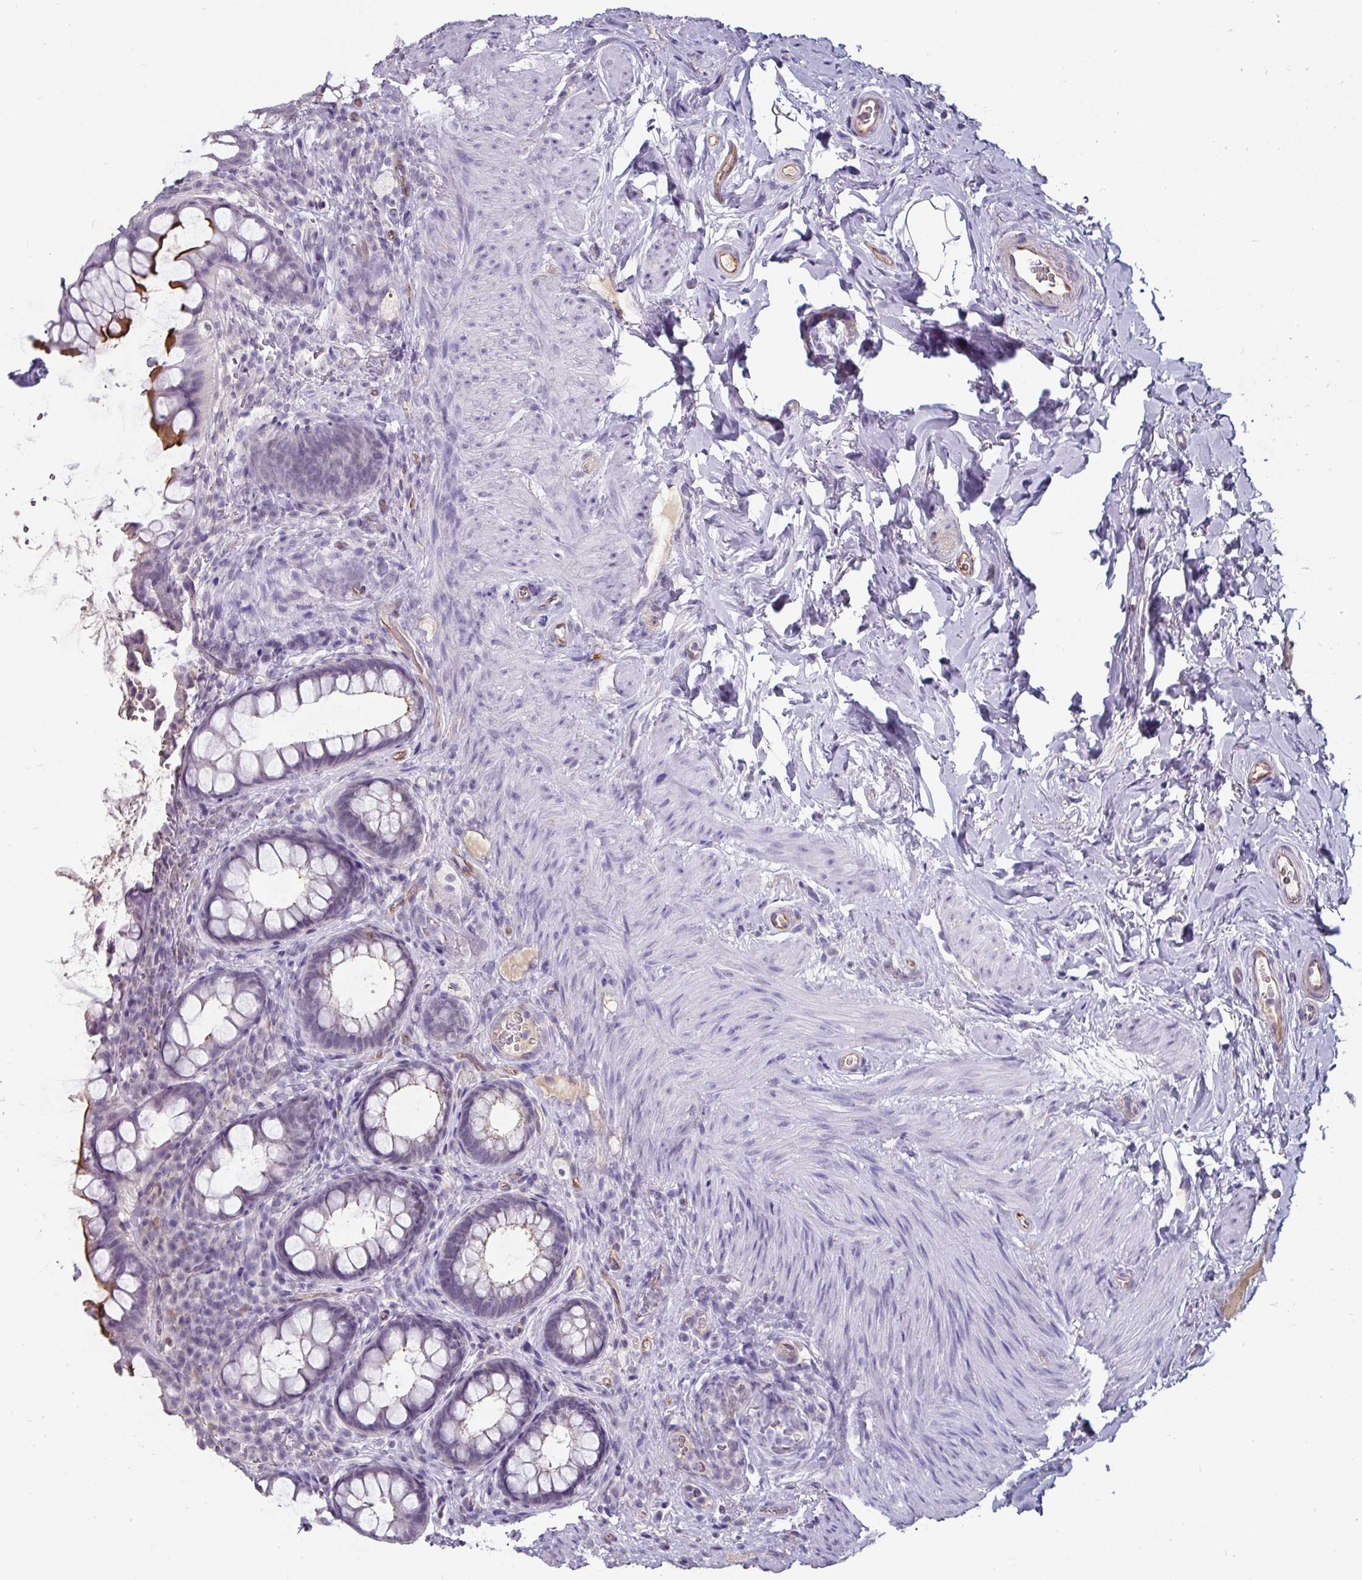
{"staining": {"intensity": "strong", "quantity": "<25%", "location": "cytoplasmic/membranous"}, "tissue": "rectum", "cell_type": "Glandular cells", "image_type": "normal", "snomed": [{"axis": "morphology", "description": "Normal tissue, NOS"}, {"axis": "topography", "description": "Rectum"}, {"axis": "topography", "description": "Peripheral nerve tissue"}], "caption": "A medium amount of strong cytoplasmic/membranous expression is seen in about <25% of glandular cells in normal rectum. (brown staining indicates protein expression, while blue staining denotes nuclei).", "gene": "EYA3", "patient": {"sex": "female", "age": 69}}